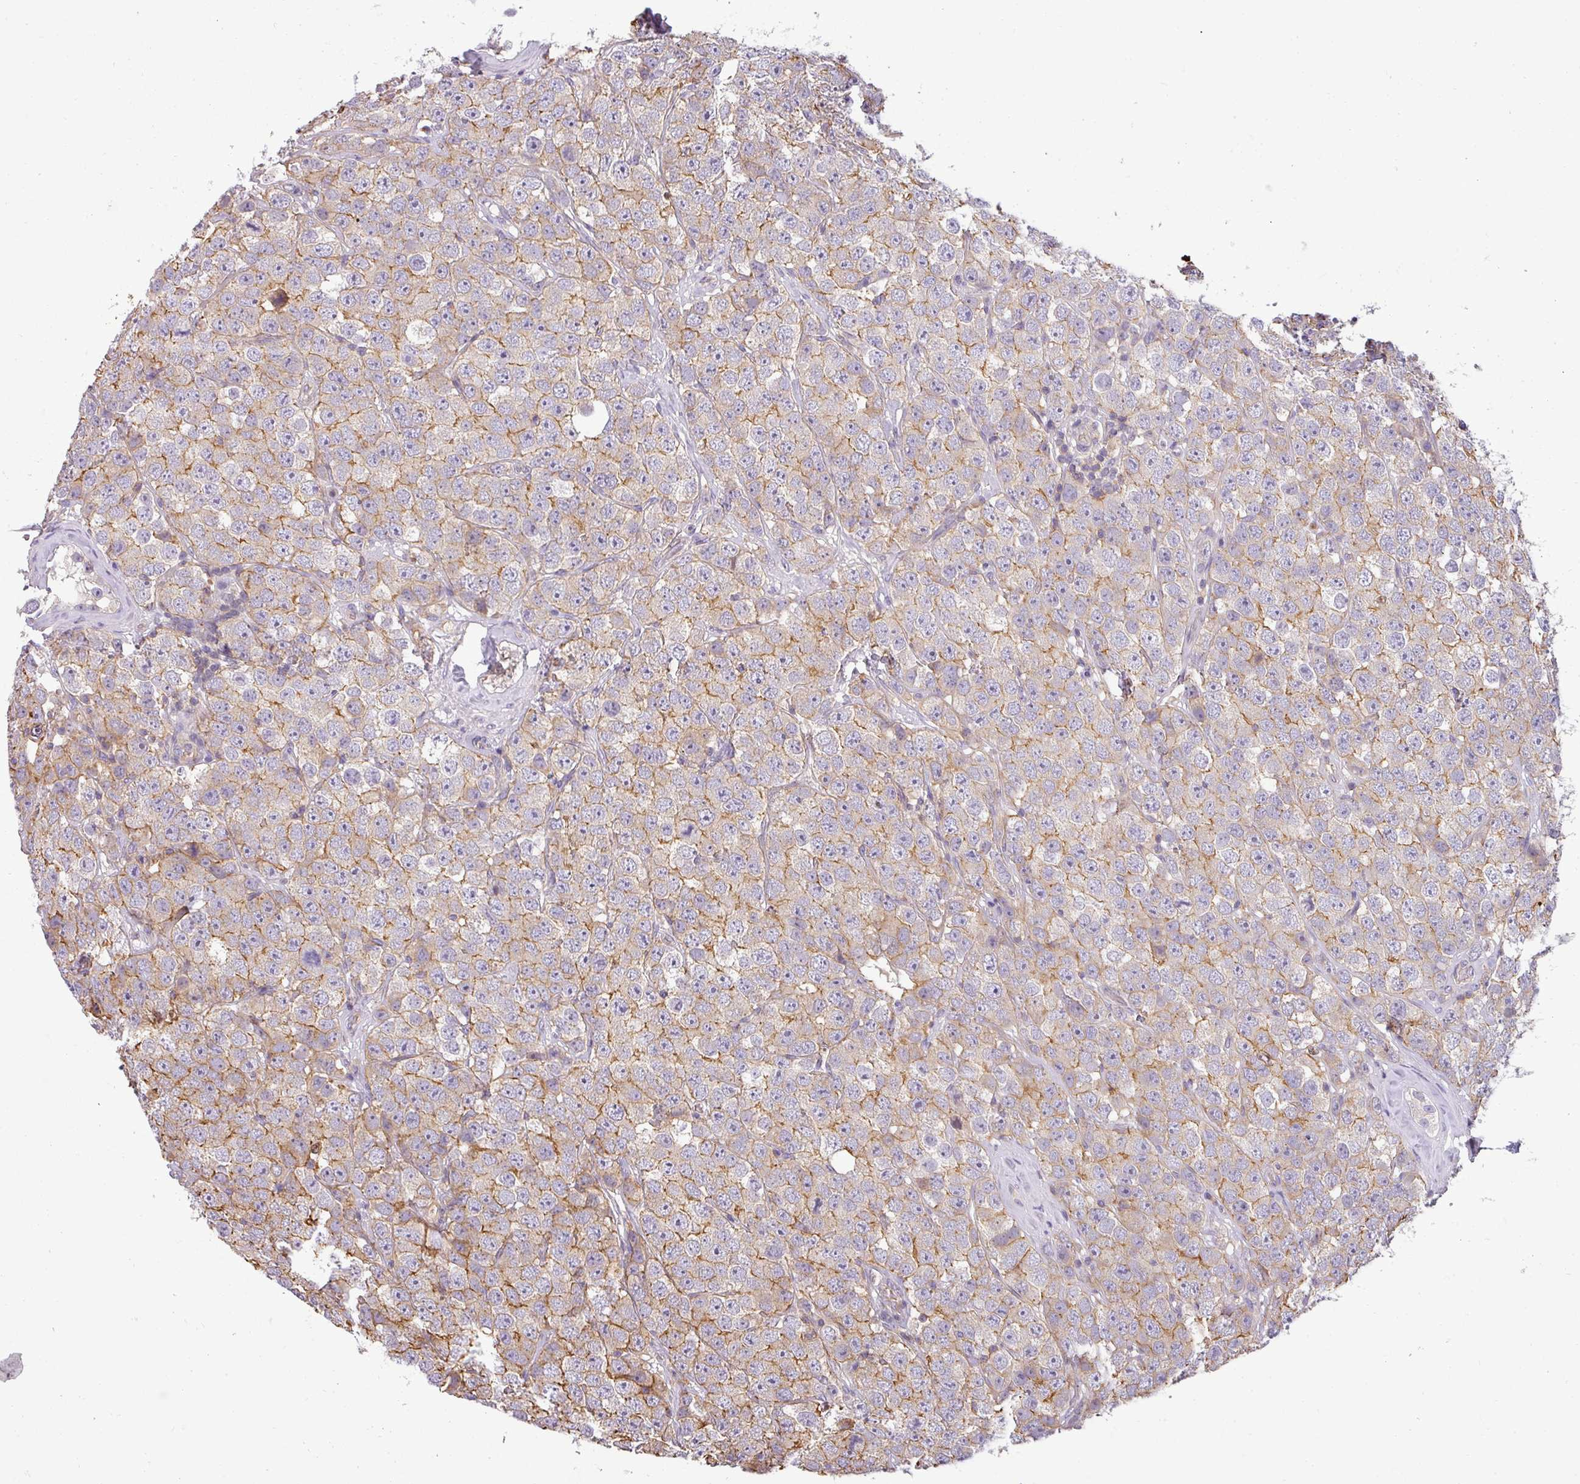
{"staining": {"intensity": "moderate", "quantity": "25%-75%", "location": "cytoplasmic/membranous"}, "tissue": "testis cancer", "cell_type": "Tumor cells", "image_type": "cancer", "snomed": [{"axis": "morphology", "description": "Seminoma, NOS"}, {"axis": "topography", "description": "Testis"}], "caption": "Immunohistochemical staining of human testis seminoma displays moderate cytoplasmic/membranous protein staining in about 25%-75% of tumor cells.", "gene": "ZNF835", "patient": {"sex": "male", "age": 28}}